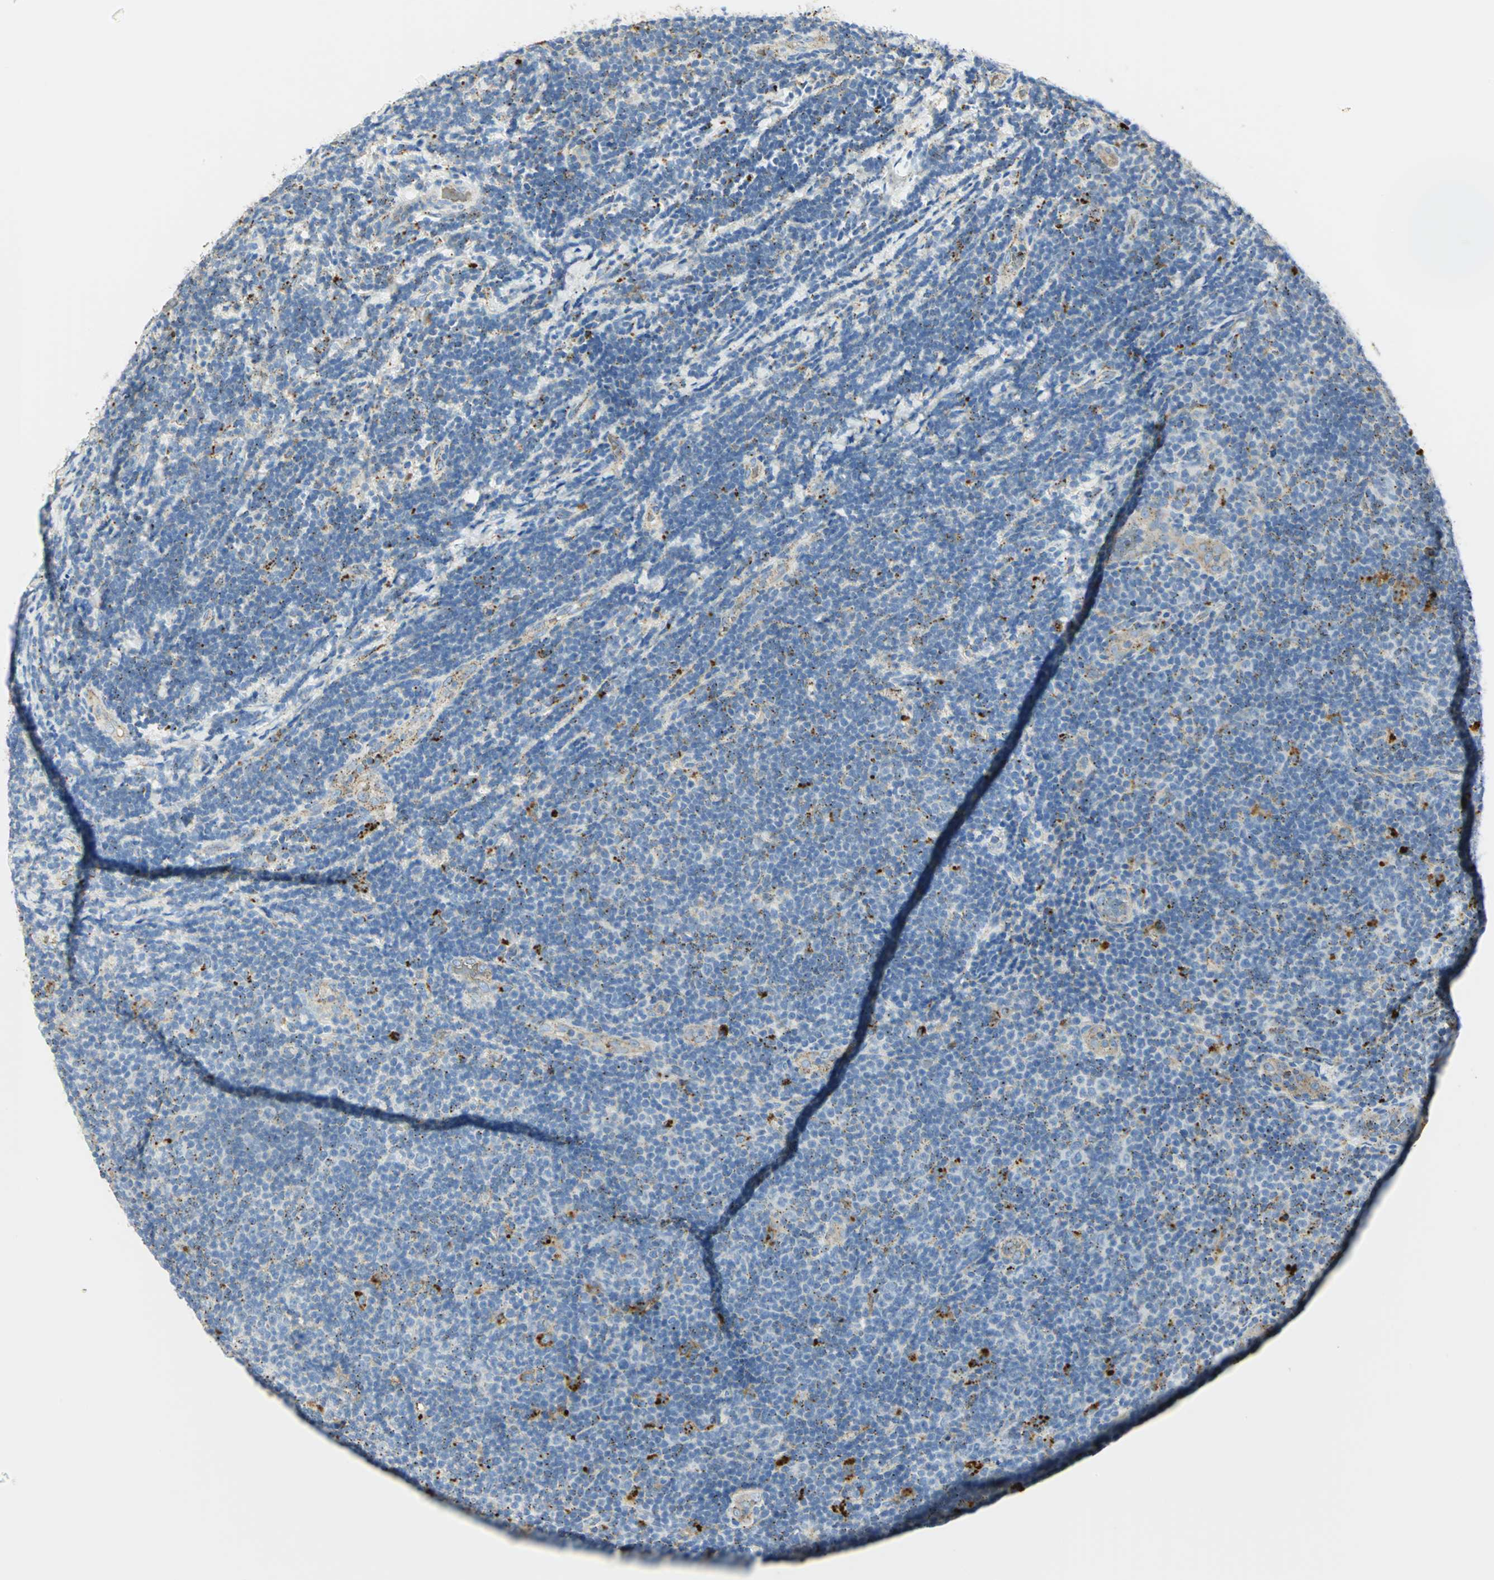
{"staining": {"intensity": "moderate", "quantity": "<25%", "location": "cytoplasmic/membranous"}, "tissue": "lymphoma", "cell_type": "Tumor cells", "image_type": "cancer", "snomed": [{"axis": "morphology", "description": "Malignant lymphoma, non-Hodgkin's type, Low grade"}, {"axis": "topography", "description": "Lymph node"}], "caption": "The image reveals staining of lymphoma, revealing moderate cytoplasmic/membranous protein positivity (brown color) within tumor cells.", "gene": "ARSA", "patient": {"sex": "male", "age": 83}}